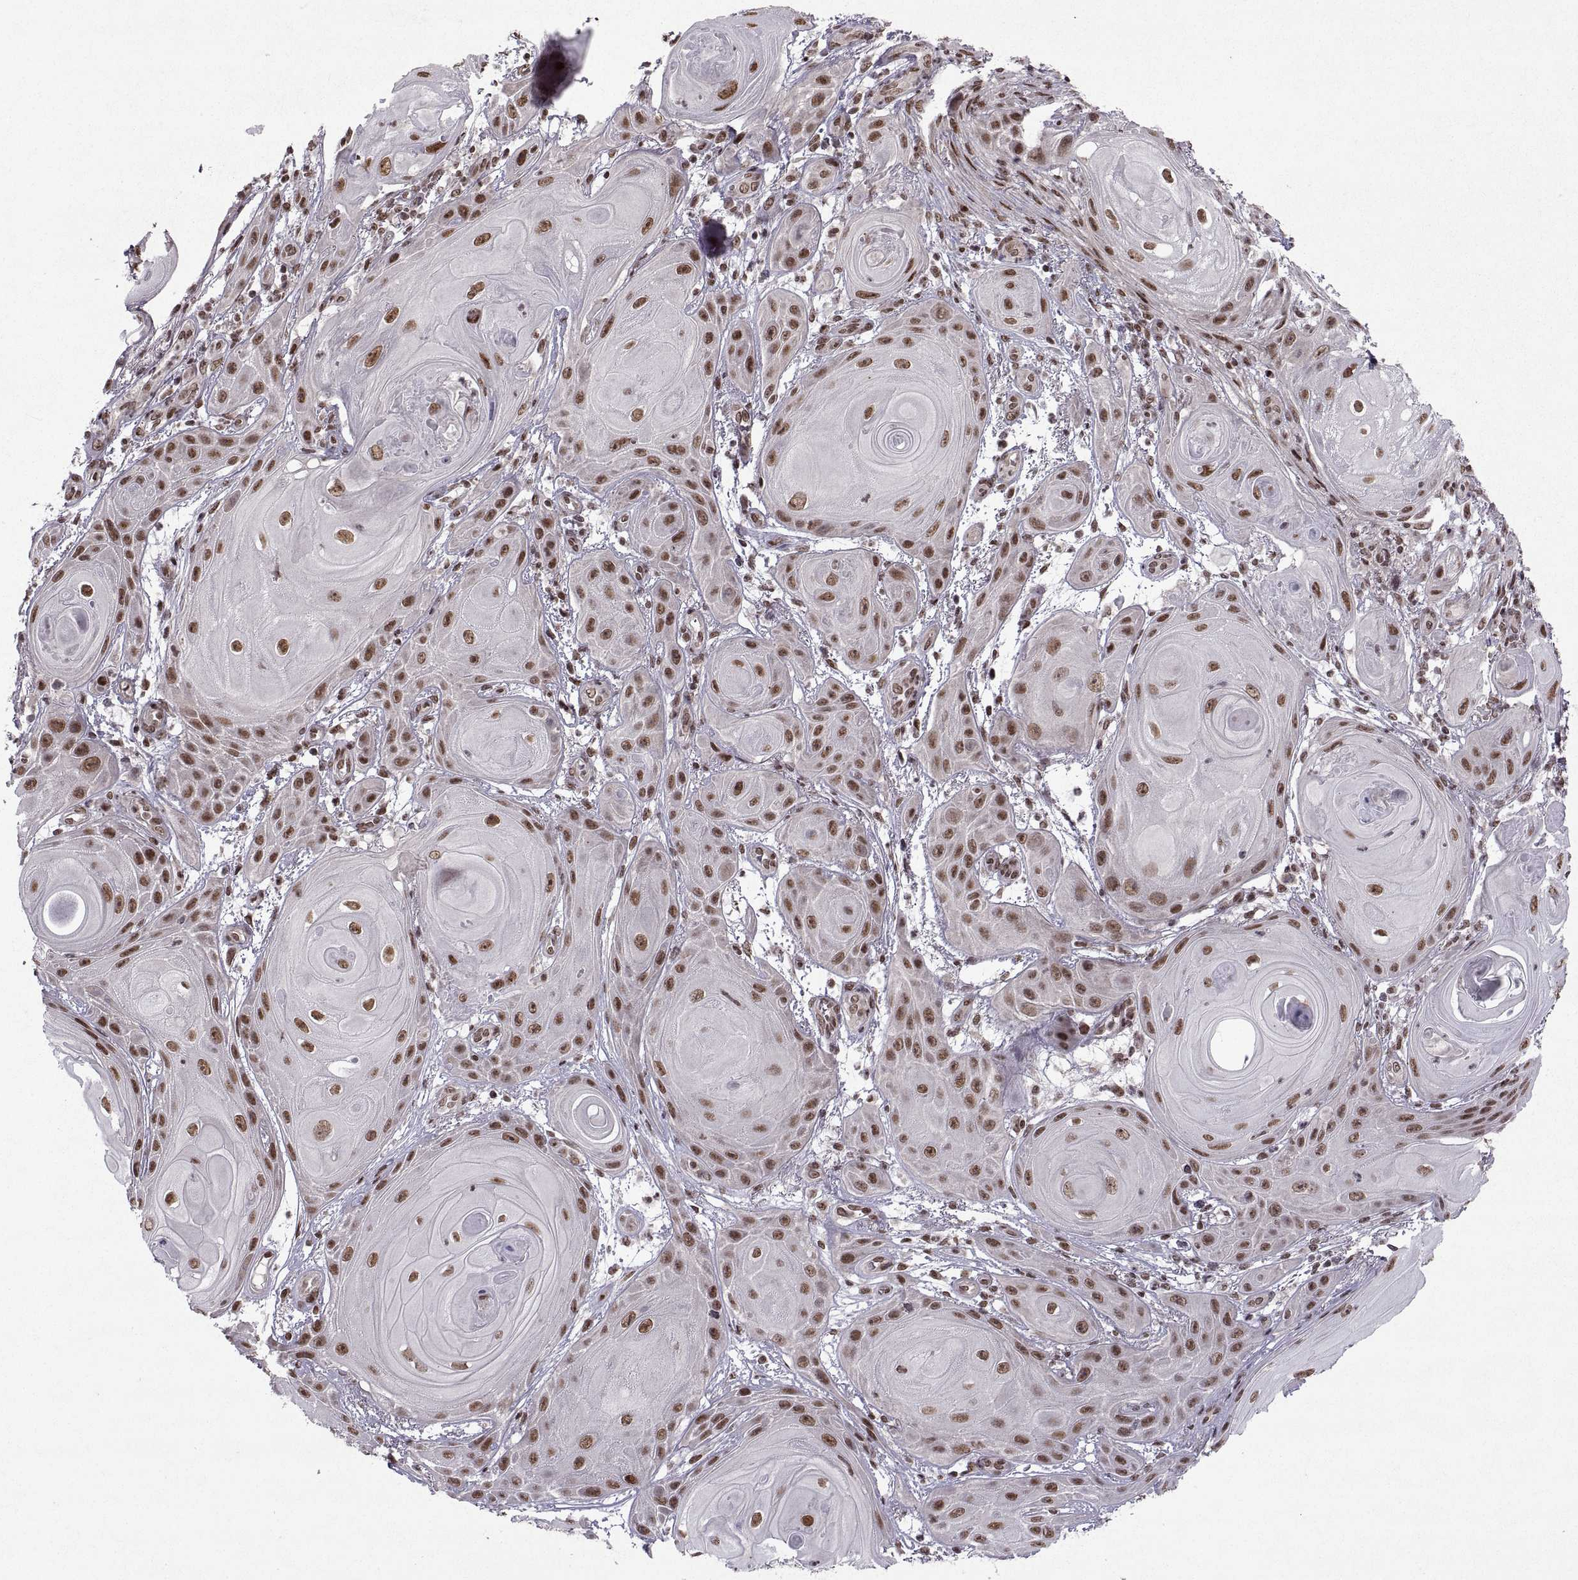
{"staining": {"intensity": "strong", "quantity": ">75%", "location": "nuclear"}, "tissue": "skin cancer", "cell_type": "Tumor cells", "image_type": "cancer", "snomed": [{"axis": "morphology", "description": "Squamous cell carcinoma, NOS"}, {"axis": "topography", "description": "Skin"}], "caption": "Immunohistochemistry (IHC) staining of skin squamous cell carcinoma, which demonstrates high levels of strong nuclear expression in approximately >75% of tumor cells indicating strong nuclear protein positivity. The staining was performed using DAB (brown) for protein detection and nuclei were counterstained in hematoxylin (blue).", "gene": "MT1E", "patient": {"sex": "male", "age": 62}}